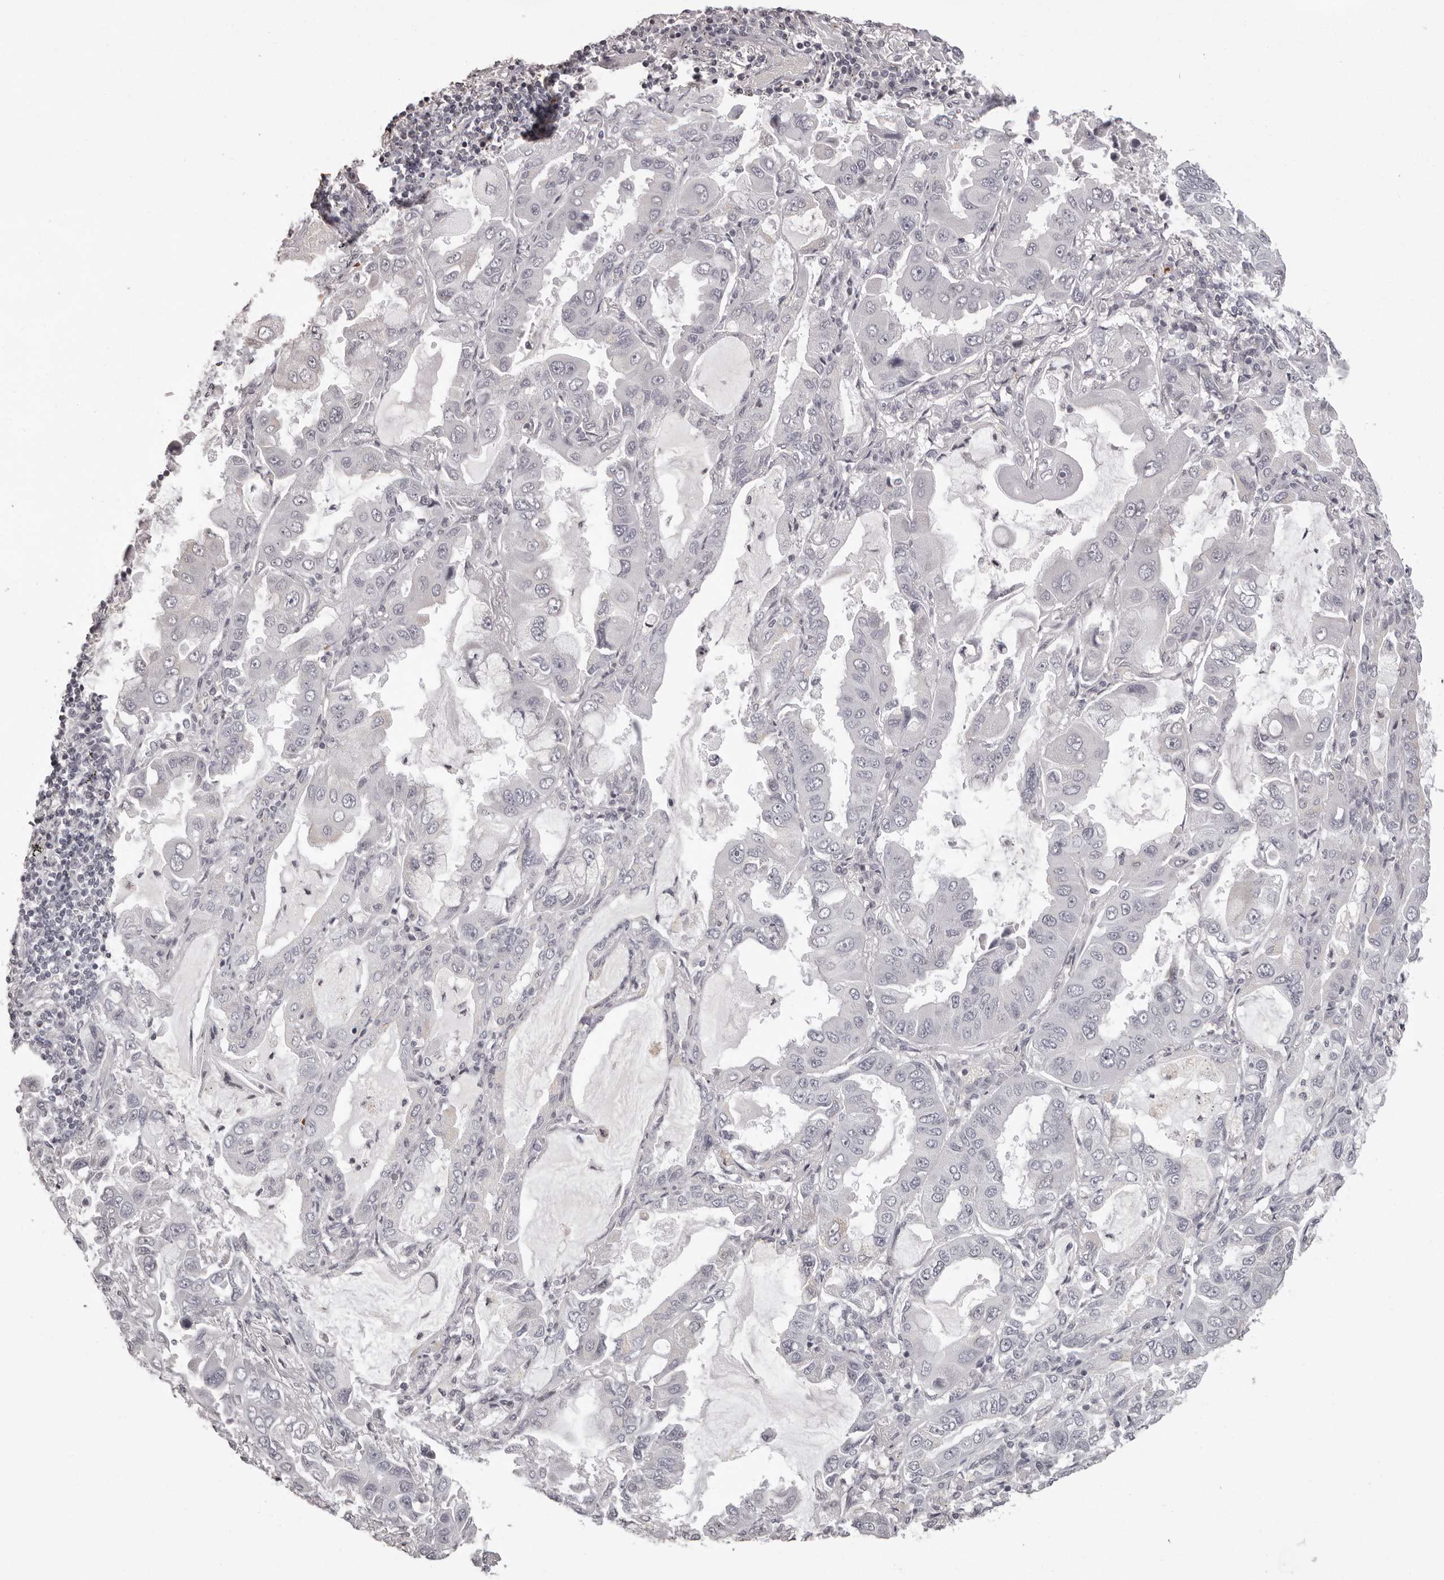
{"staining": {"intensity": "negative", "quantity": "none", "location": "none"}, "tissue": "lung cancer", "cell_type": "Tumor cells", "image_type": "cancer", "snomed": [{"axis": "morphology", "description": "Adenocarcinoma, NOS"}, {"axis": "topography", "description": "Lung"}], "caption": "An immunohistochemistry histopathology image of lung cancer (adenocarcinoma) is shown. There is no staining in tumor cells of lung cancer (adenocarcinoma).", "gene": "C8orf74", "patient": {"sex": "male", "age": 64}}